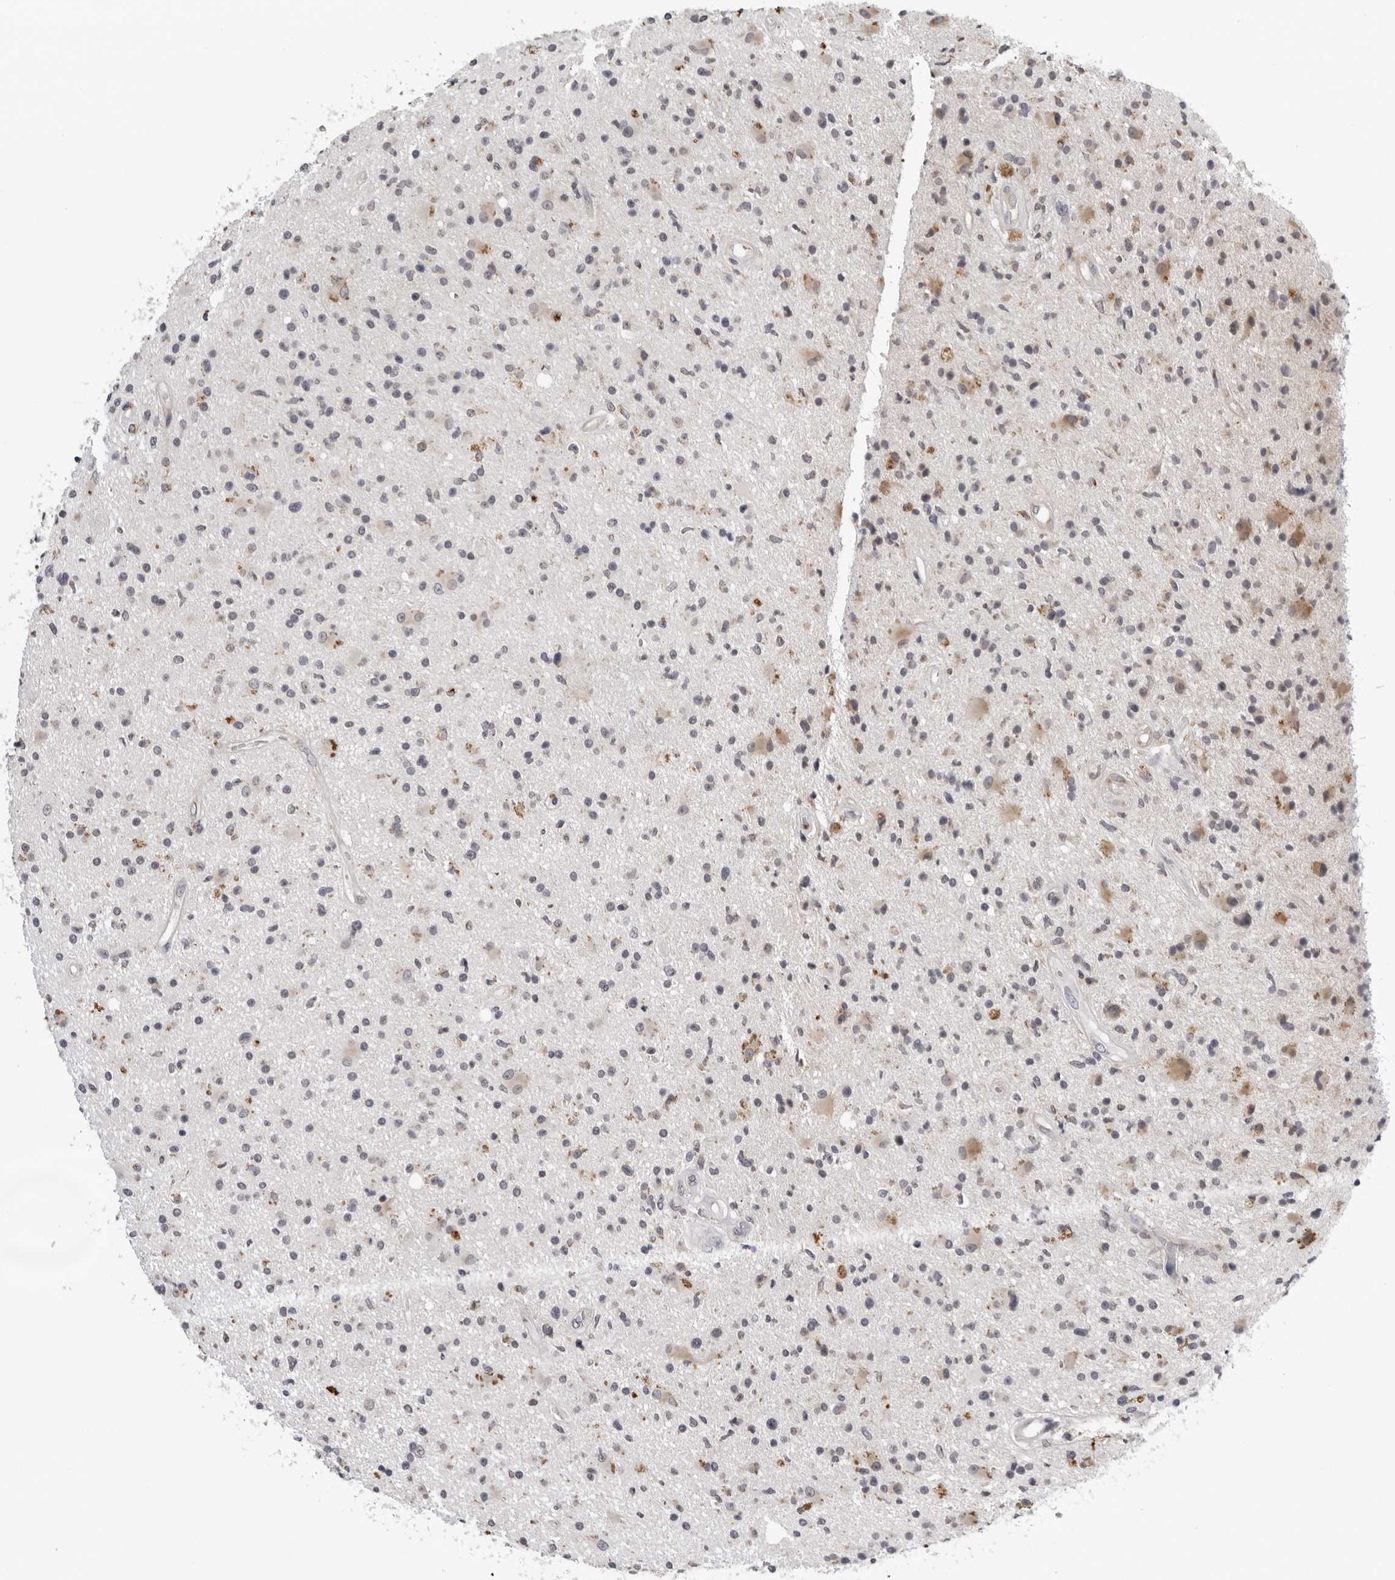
{"staining": {"intensity": "negative", "quantity": "none", "location": "none"}, "tissue": "glioma", "cell_type": "Tumor cells", "image_type": "cancer", "snomed": [{"axis": "morphology", "description": "Glioma, malignant, High grade"}, {"axis": "topography", "description": "Brain"}], "caption": "Glioma stained for a protein using immunohistochemistry (IHC) reveals no staining tumor cells.", "gene": "CPT2", "patient": {"sex": "male", "age": 33}}